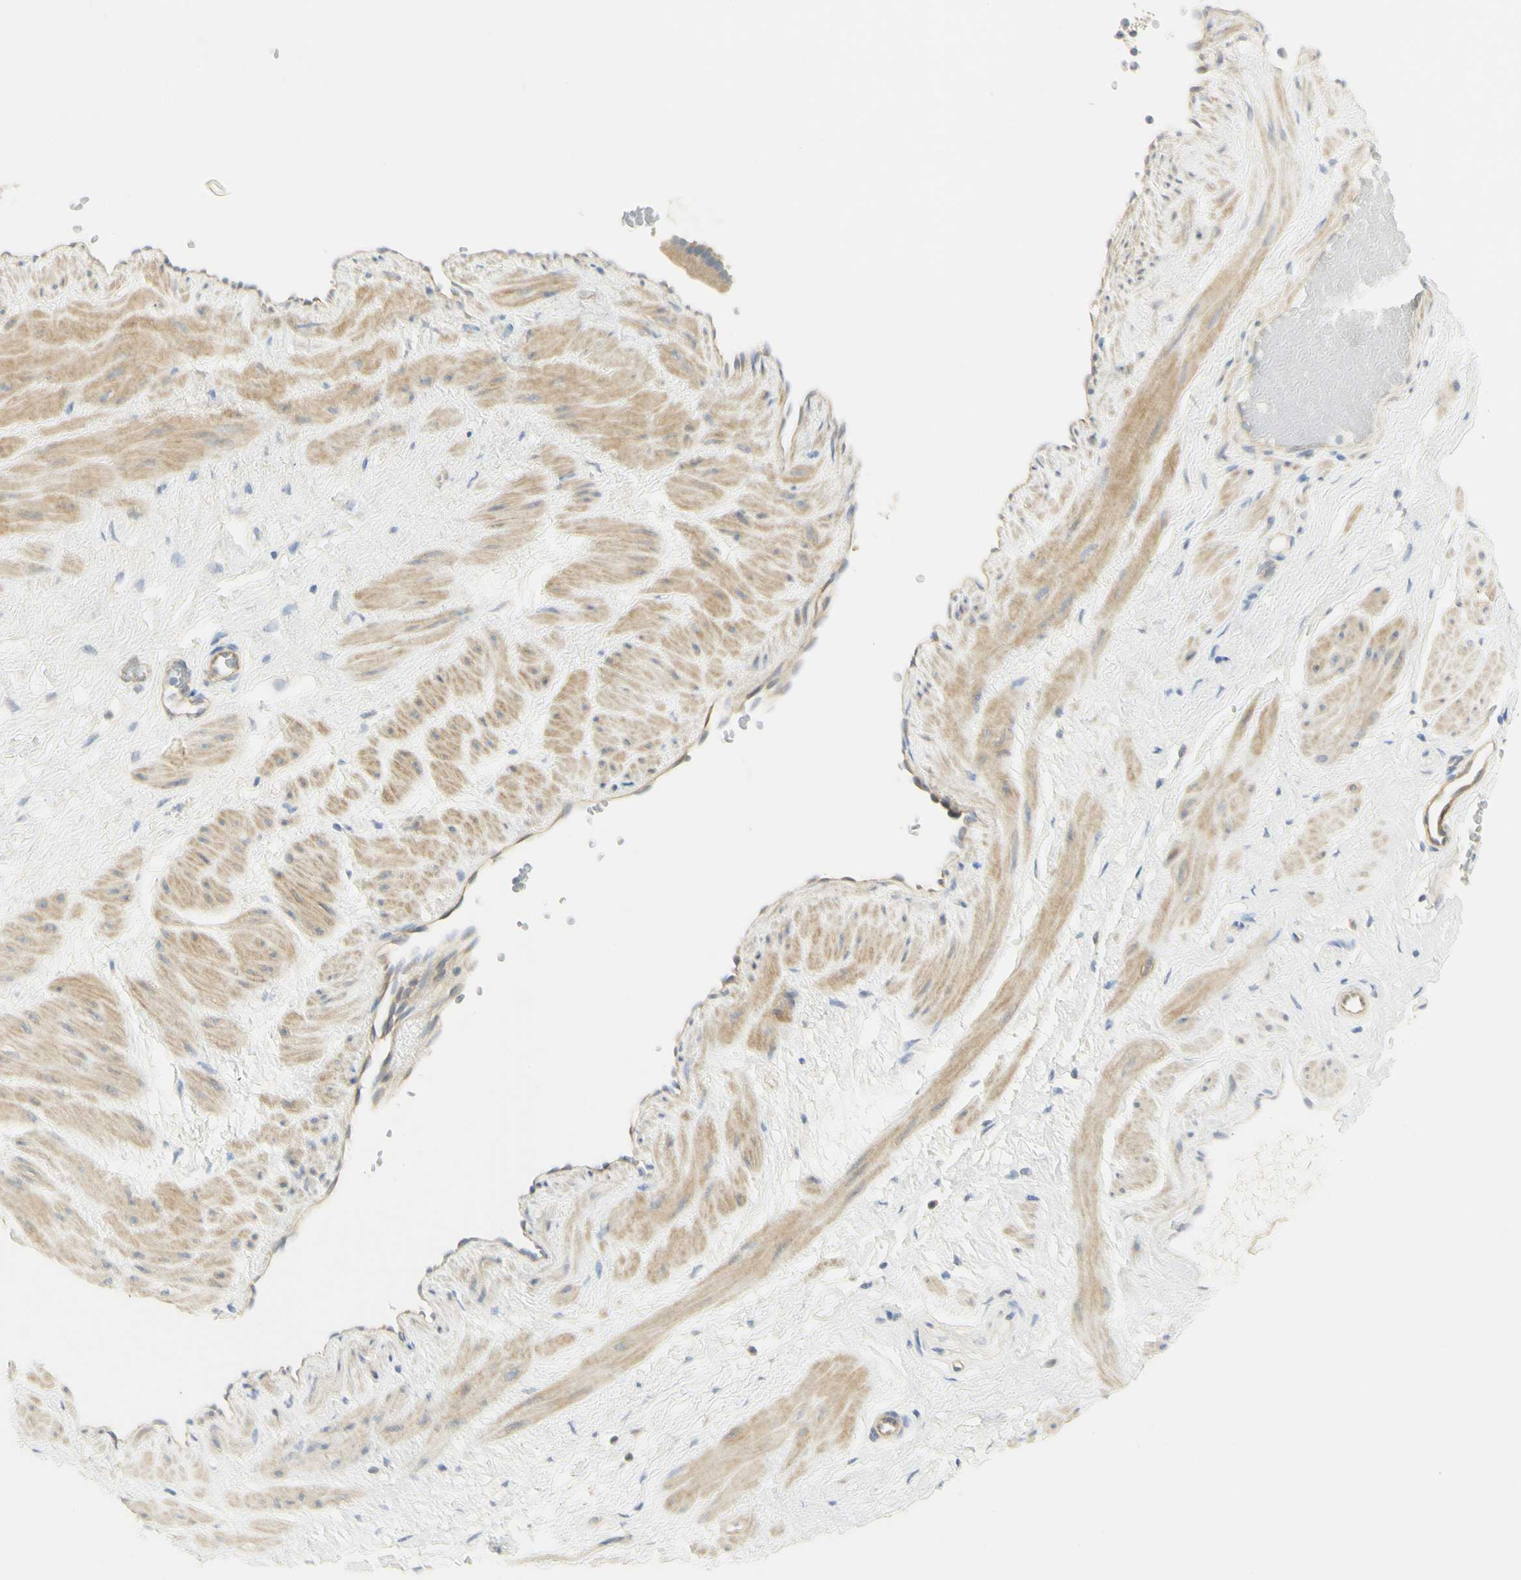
{"staining": {"intensity": "weak", "quantity": "25%-75%", "location": "cytoplasmic/membranous"}, "tissue": "adipose tissue", "cell_type": "Adipocytes", "image_type": "normal", "snomed": [{"axis": "morphology", "description": "Normal tissue, NOS"}, {"axis": "topography", "description": "Soft tissue"}, {"axis": "topography", "description": "Vascular tissue"}], "caption": "High-power microscopy captured an immunohistochemistry (IHC) photomicrograph of normal adipose tissue, revealing weak cytoplasmic/membranous expression in approximately 25%-75% of adipocytes. (Brightfield microscopy of DAB IHC at high magnification).", "gene": "KIF11", "patient": {"sex": "female", "age": 35}}